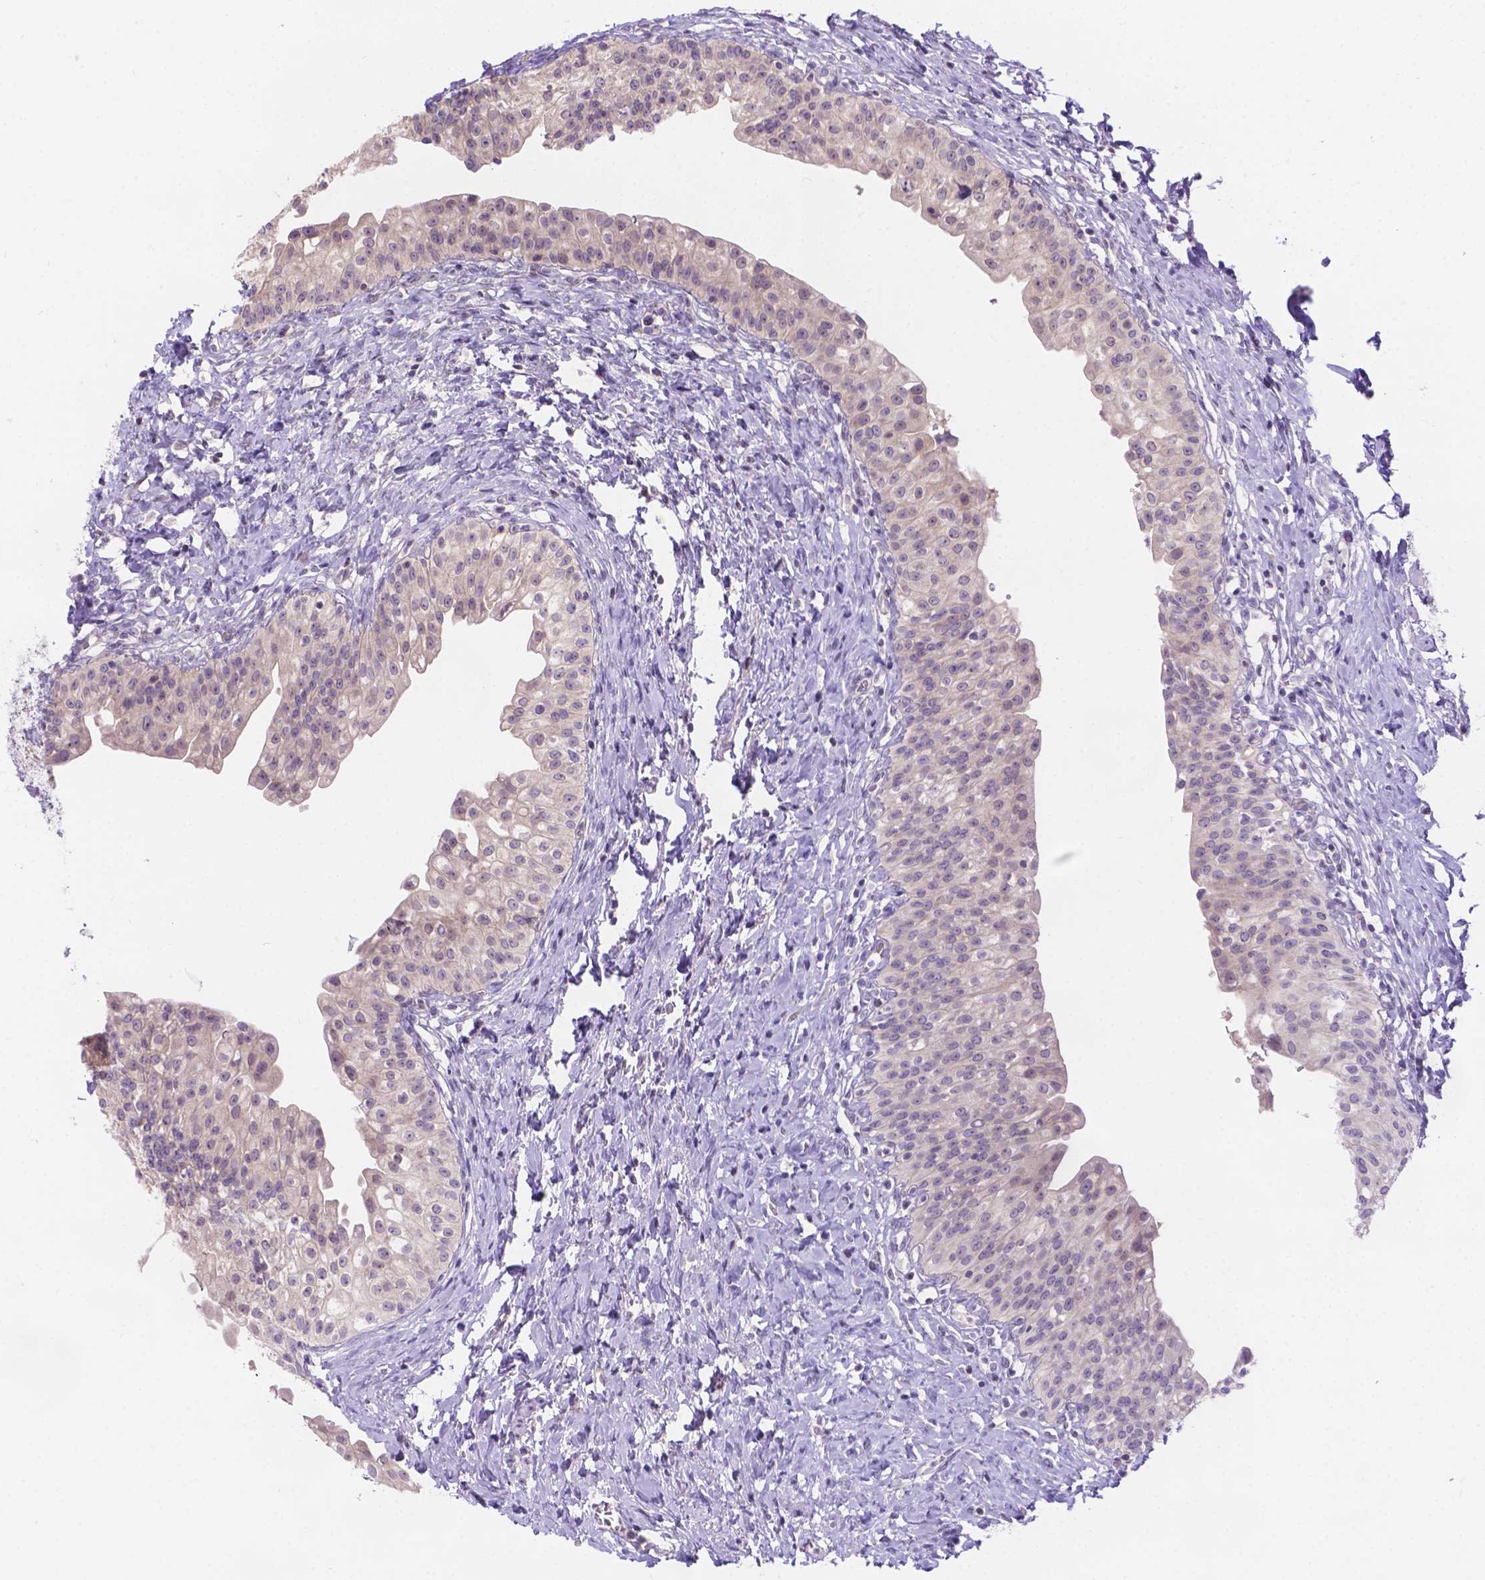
{"staining": {"intensity": "weak", "quantity": "<25%", "location": "cytoplasmic/membranous"}, "tissue": "urinary bladder", "cell_type": "Urothelial cells", "image_type": "normal", "snomed": [{"axis": "morphology", "description": "Normal tissue, NOS"}, {"axis": "topography", "description": "Urinary bladder"}], "caption": "A histopathology image of urinary bladder stained for a protein reveals no brown staining in urothelial cells. The staining is performed using DAB brown chromogen with nuclei counter-stained in using hematoxylin.", "gene": "CD96", "patient": {"sex": "male", "age": 76}}